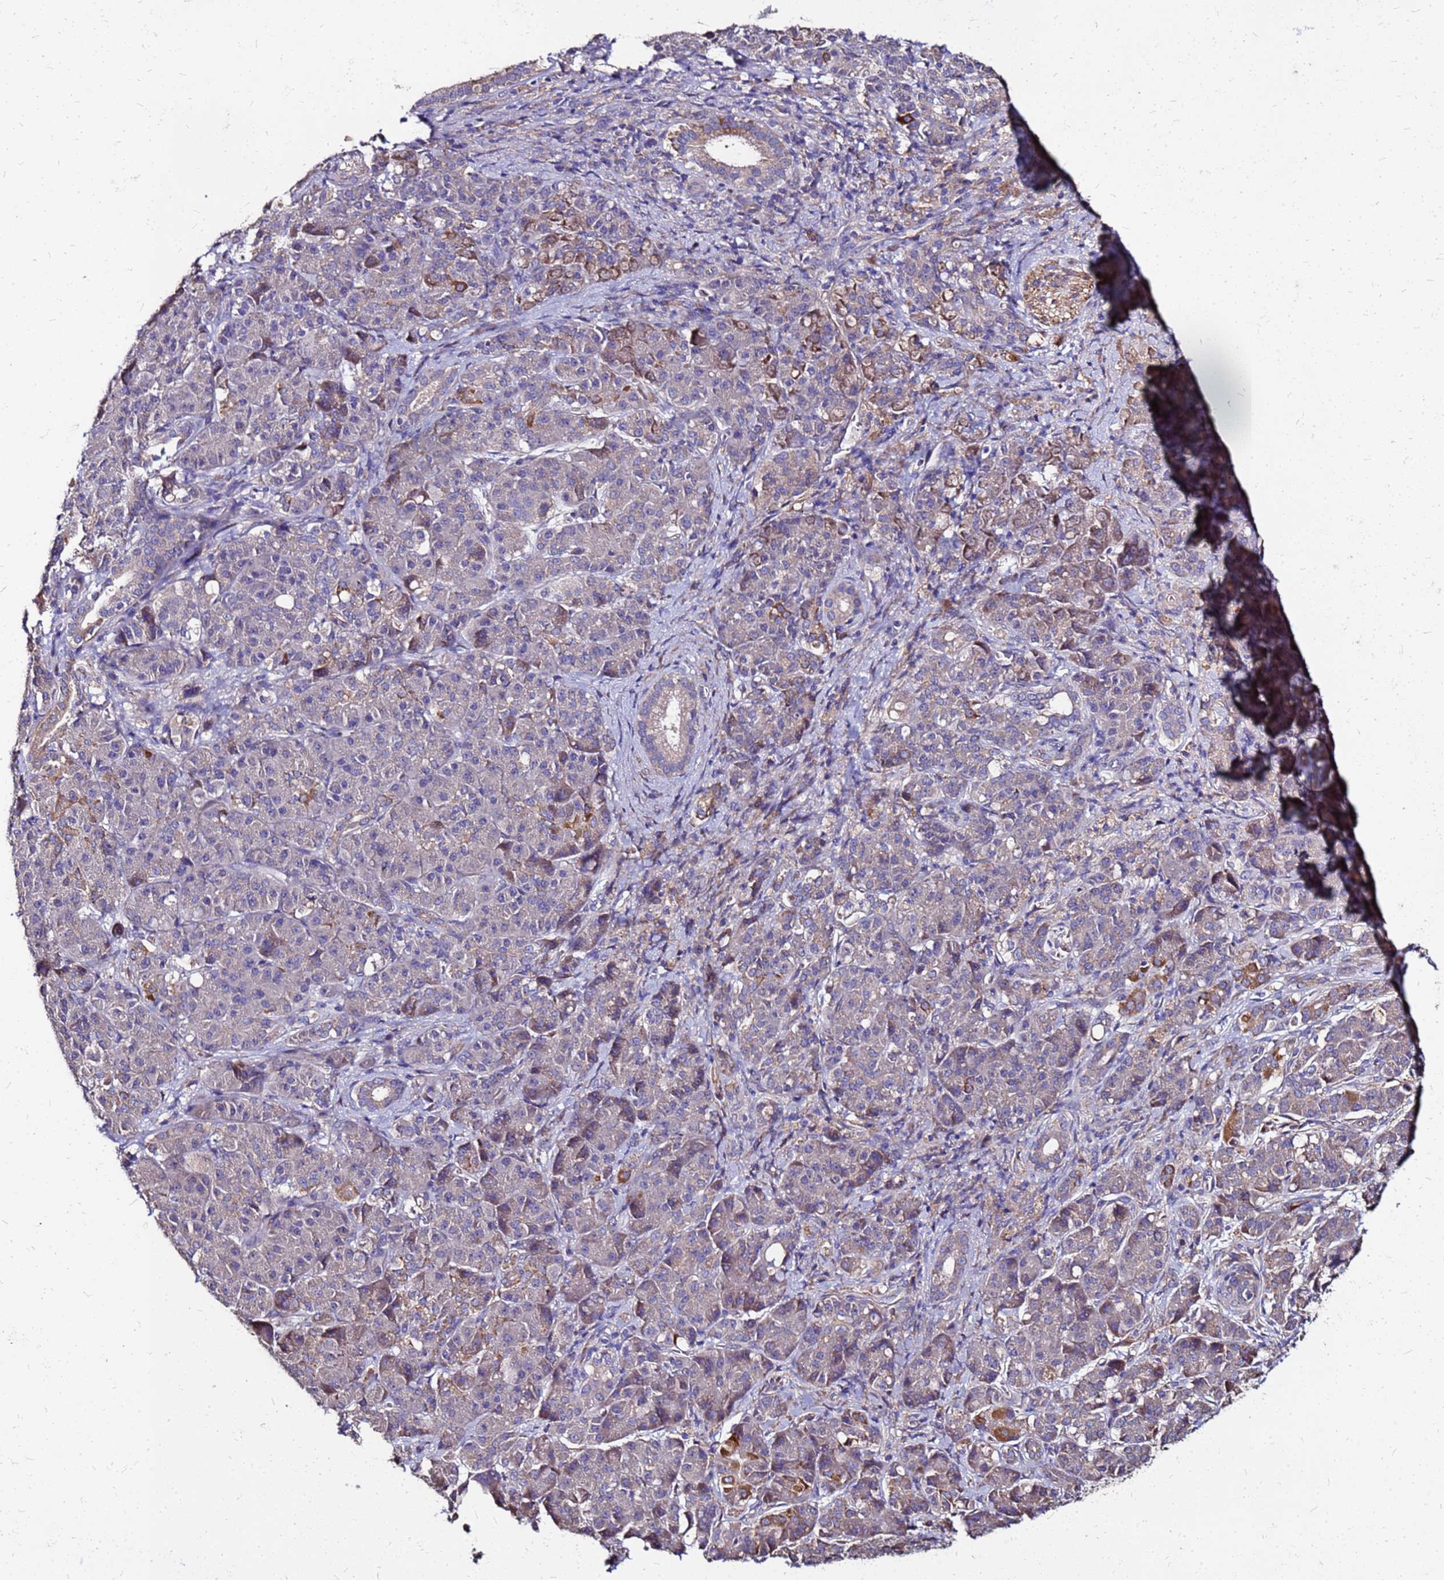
{"staining": {"intensity": "moderate", "quantity": "<25%", "location": "cytoplasmic/membranous"}, "tissue": "pancreatic cancer", "cell_type": "Tumor cells", "image_type": "cancer", "snomed": [{"axis": "morphology", "description": "Adenocarcinoma, NOS"}, {"axis": "topography", "description": "Pancreas"}], "caption": "This is an image of immunohistochemistry (IHC) staining of pancreatic adenocarcinoma, which shows moderate expression in the cytoplasmic/membranous of tumor cells.", "gene": "ARHGEF5", "patient": {"sex": "male", "age": 57}}